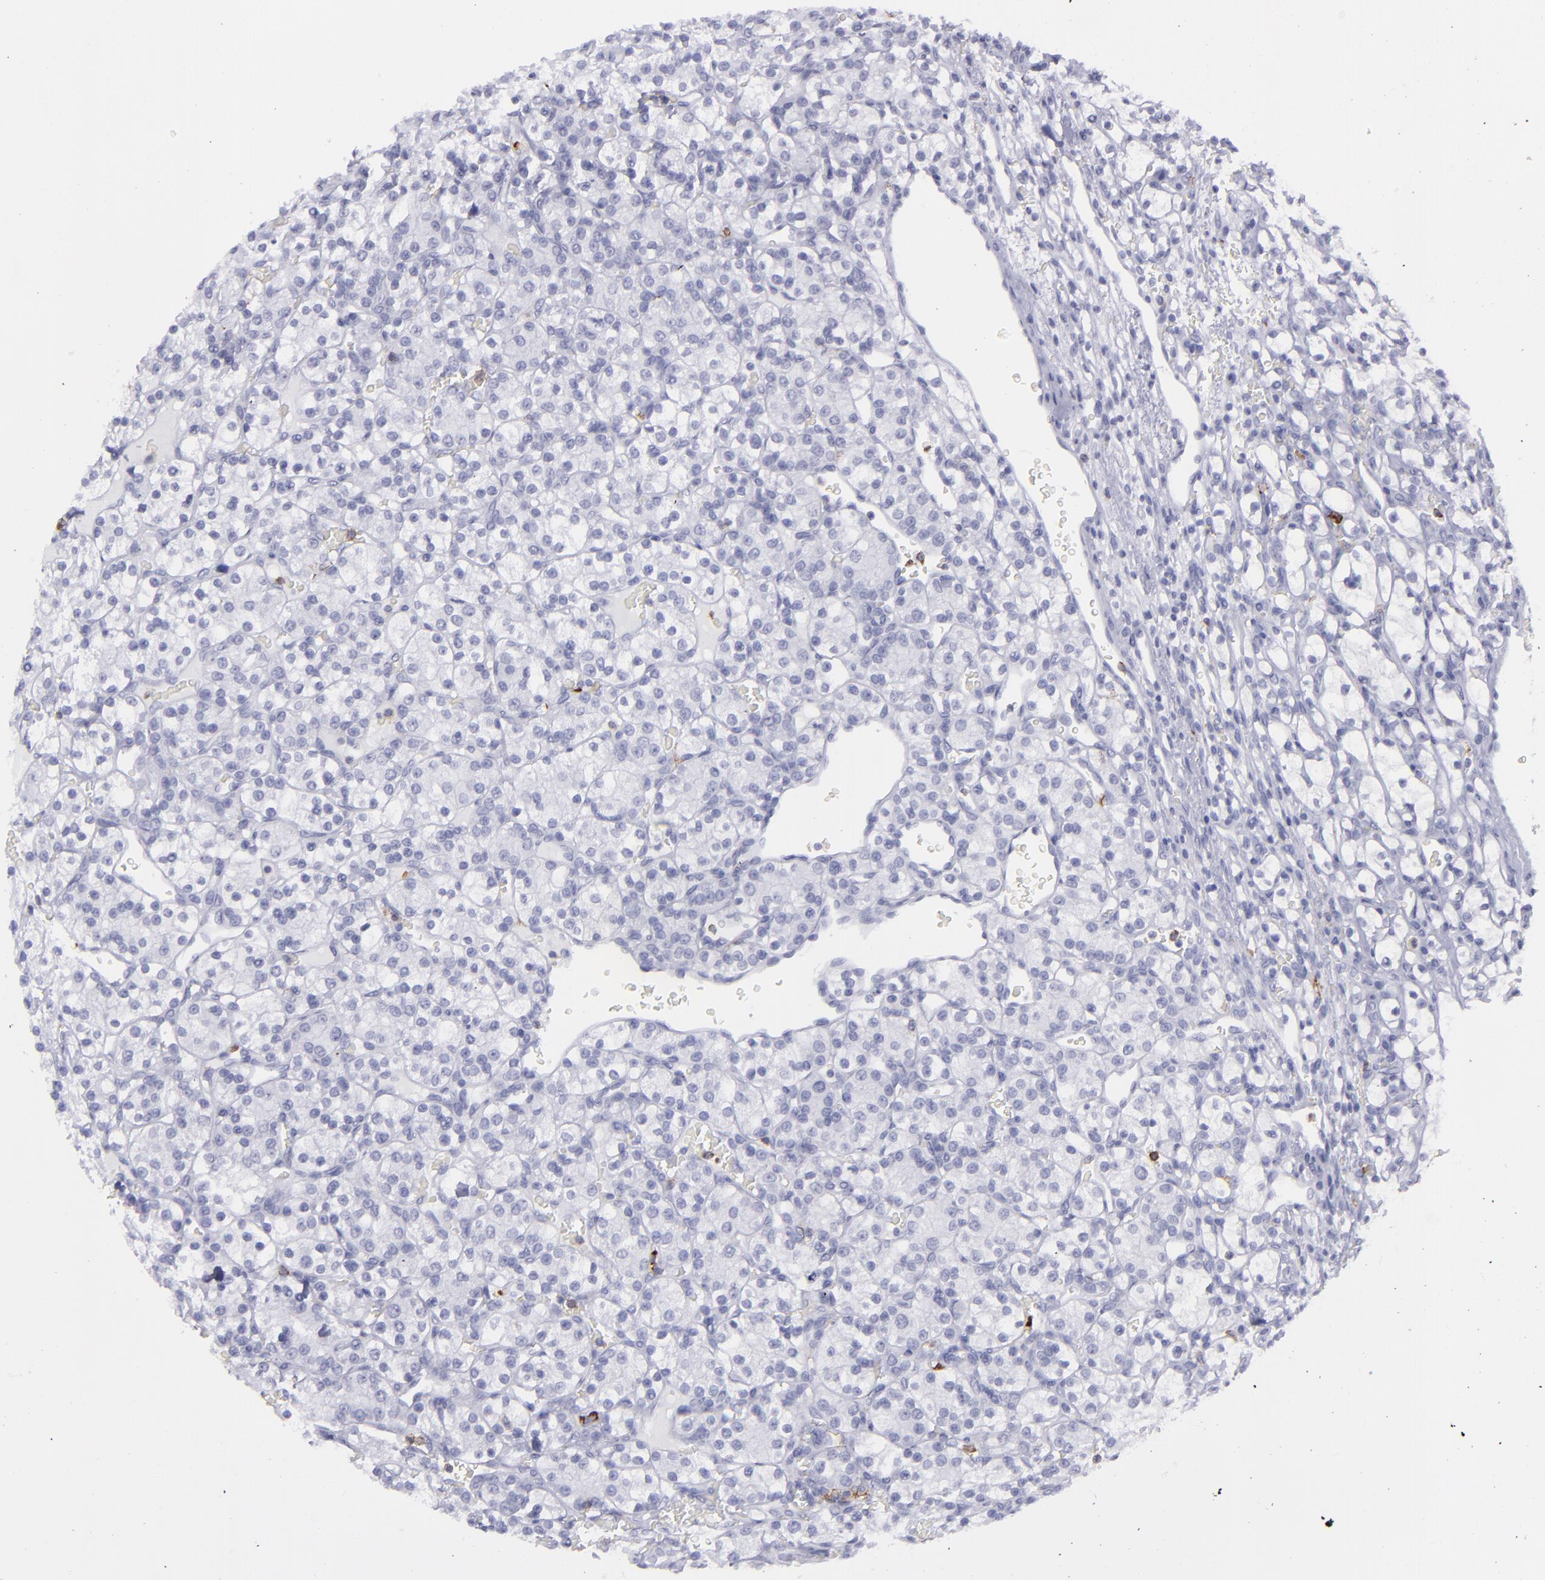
{"staining": {"intensity": "negative", "quantity": "none", "location": "none"}, "tissue": "renal cancer", "cell_type": "Tumor cells", "image_type": "cancer", "snomed": [{"axis": "morphology", "description": "Adenocarcinoma, NOS"}, {"axis": "topography", "description": "Kidney"}], "caption": "Immunohistochemistry of human renal cancer exhibits no staining in tumor cells. The staining is performed using DAB (3,3'-diaminobenzidine) brown chromogen with nuclei counter-stained in using hematoxylin.", "gene": "SELPLG", "patient": {"sex": "female", "age": 62}}